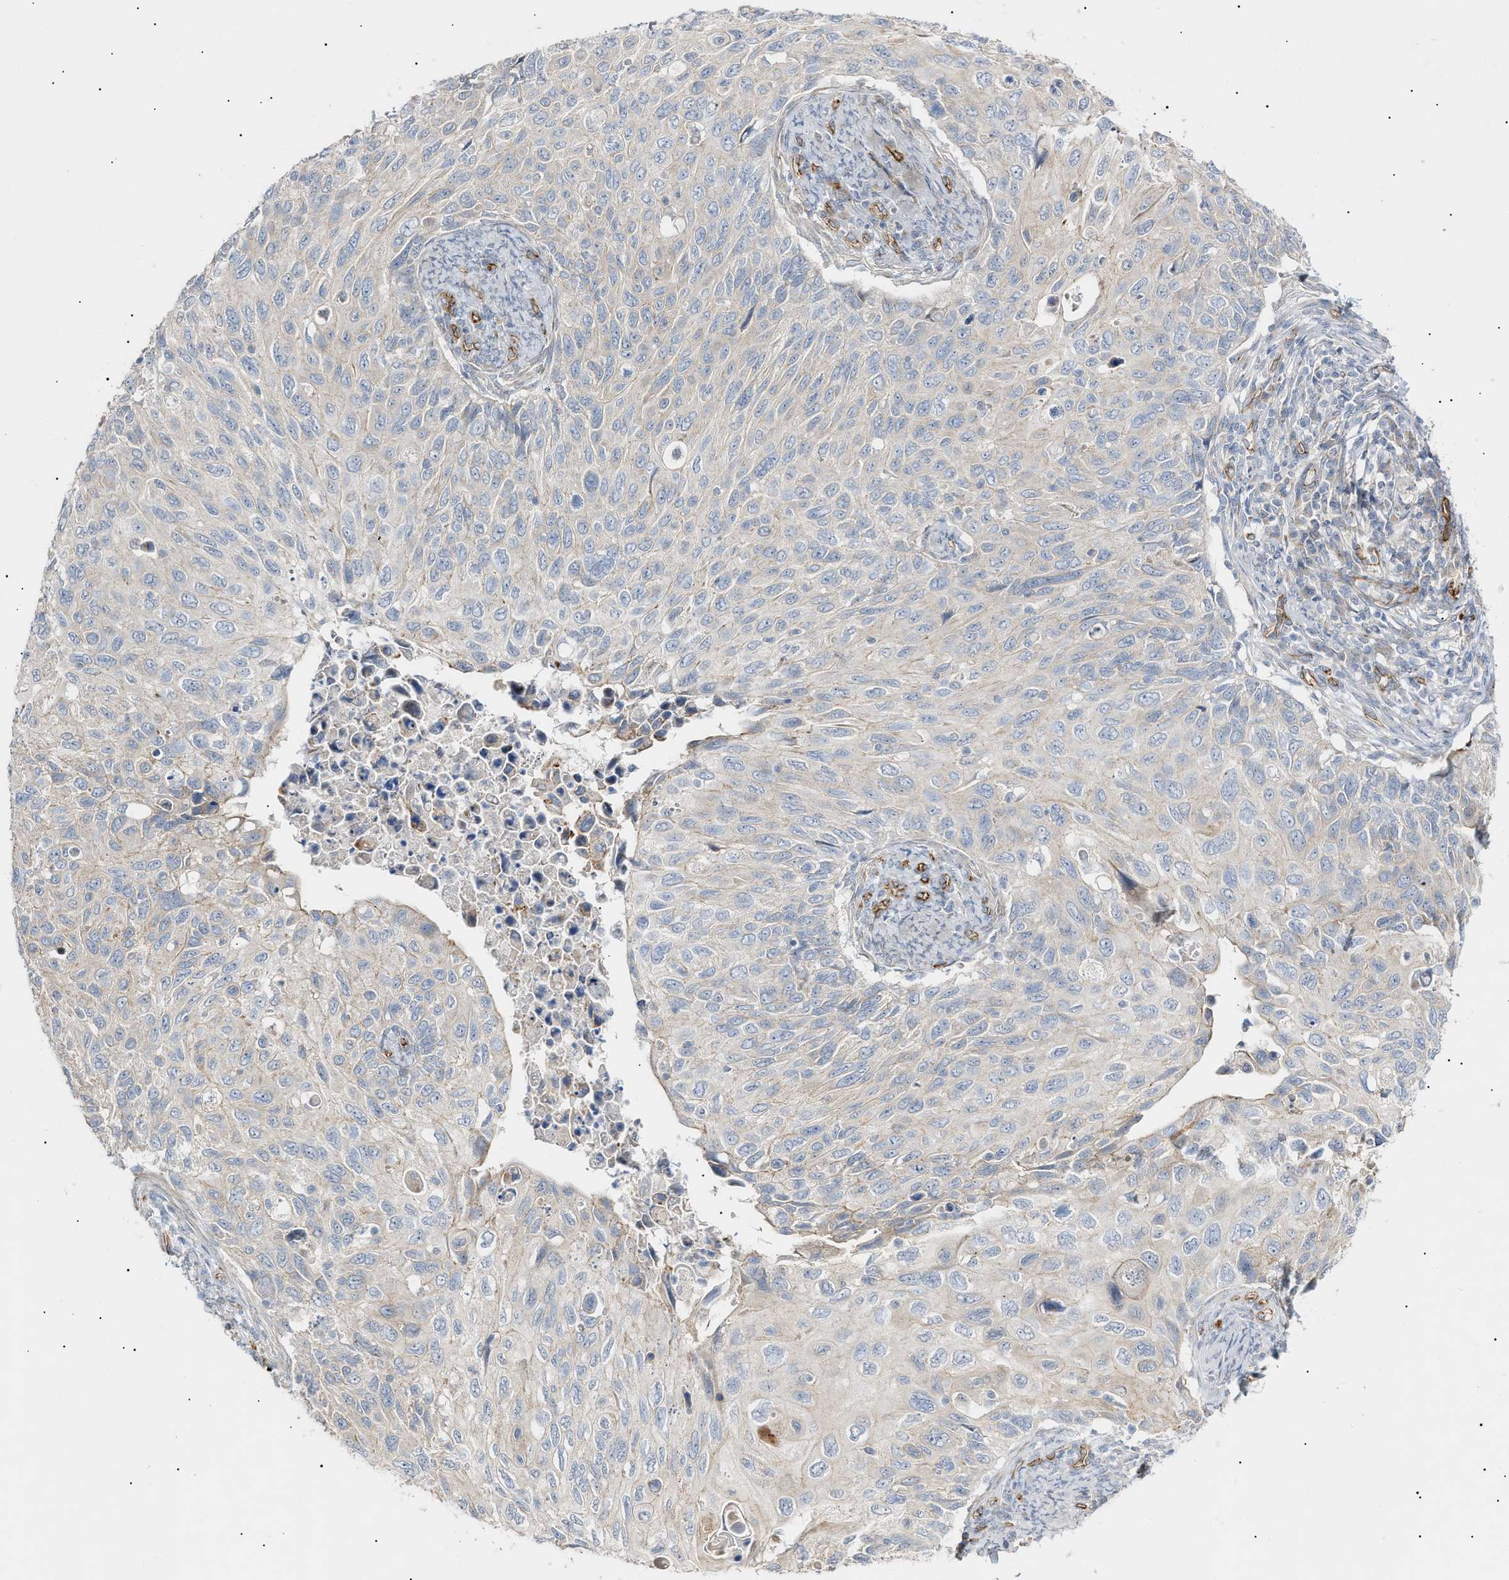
{"staining": {"intensity": "negative", "quantity": "none", "location": "none"}, "tissue": "cervical cancer", "cell_type": "Tumor cells", "image_type": "cancer", "snomed": [{"axis": "morphology", "description": "Squamous cell carcinoma, NOS"}, {"axis": "topography", "description": "Cervix"}], "caption": "Immunohistochemical staining of human cervical cancer shows no significant staining in tumor cells. Brightfield microscopy of immunohistochemistry stained with DAB (3,3'-diaminobenzidine) (brown) and hematoxylin (blue), captured at high magnification.", "gene": "ZFHX2", "patient": {"sex": "female", "age": 70}}